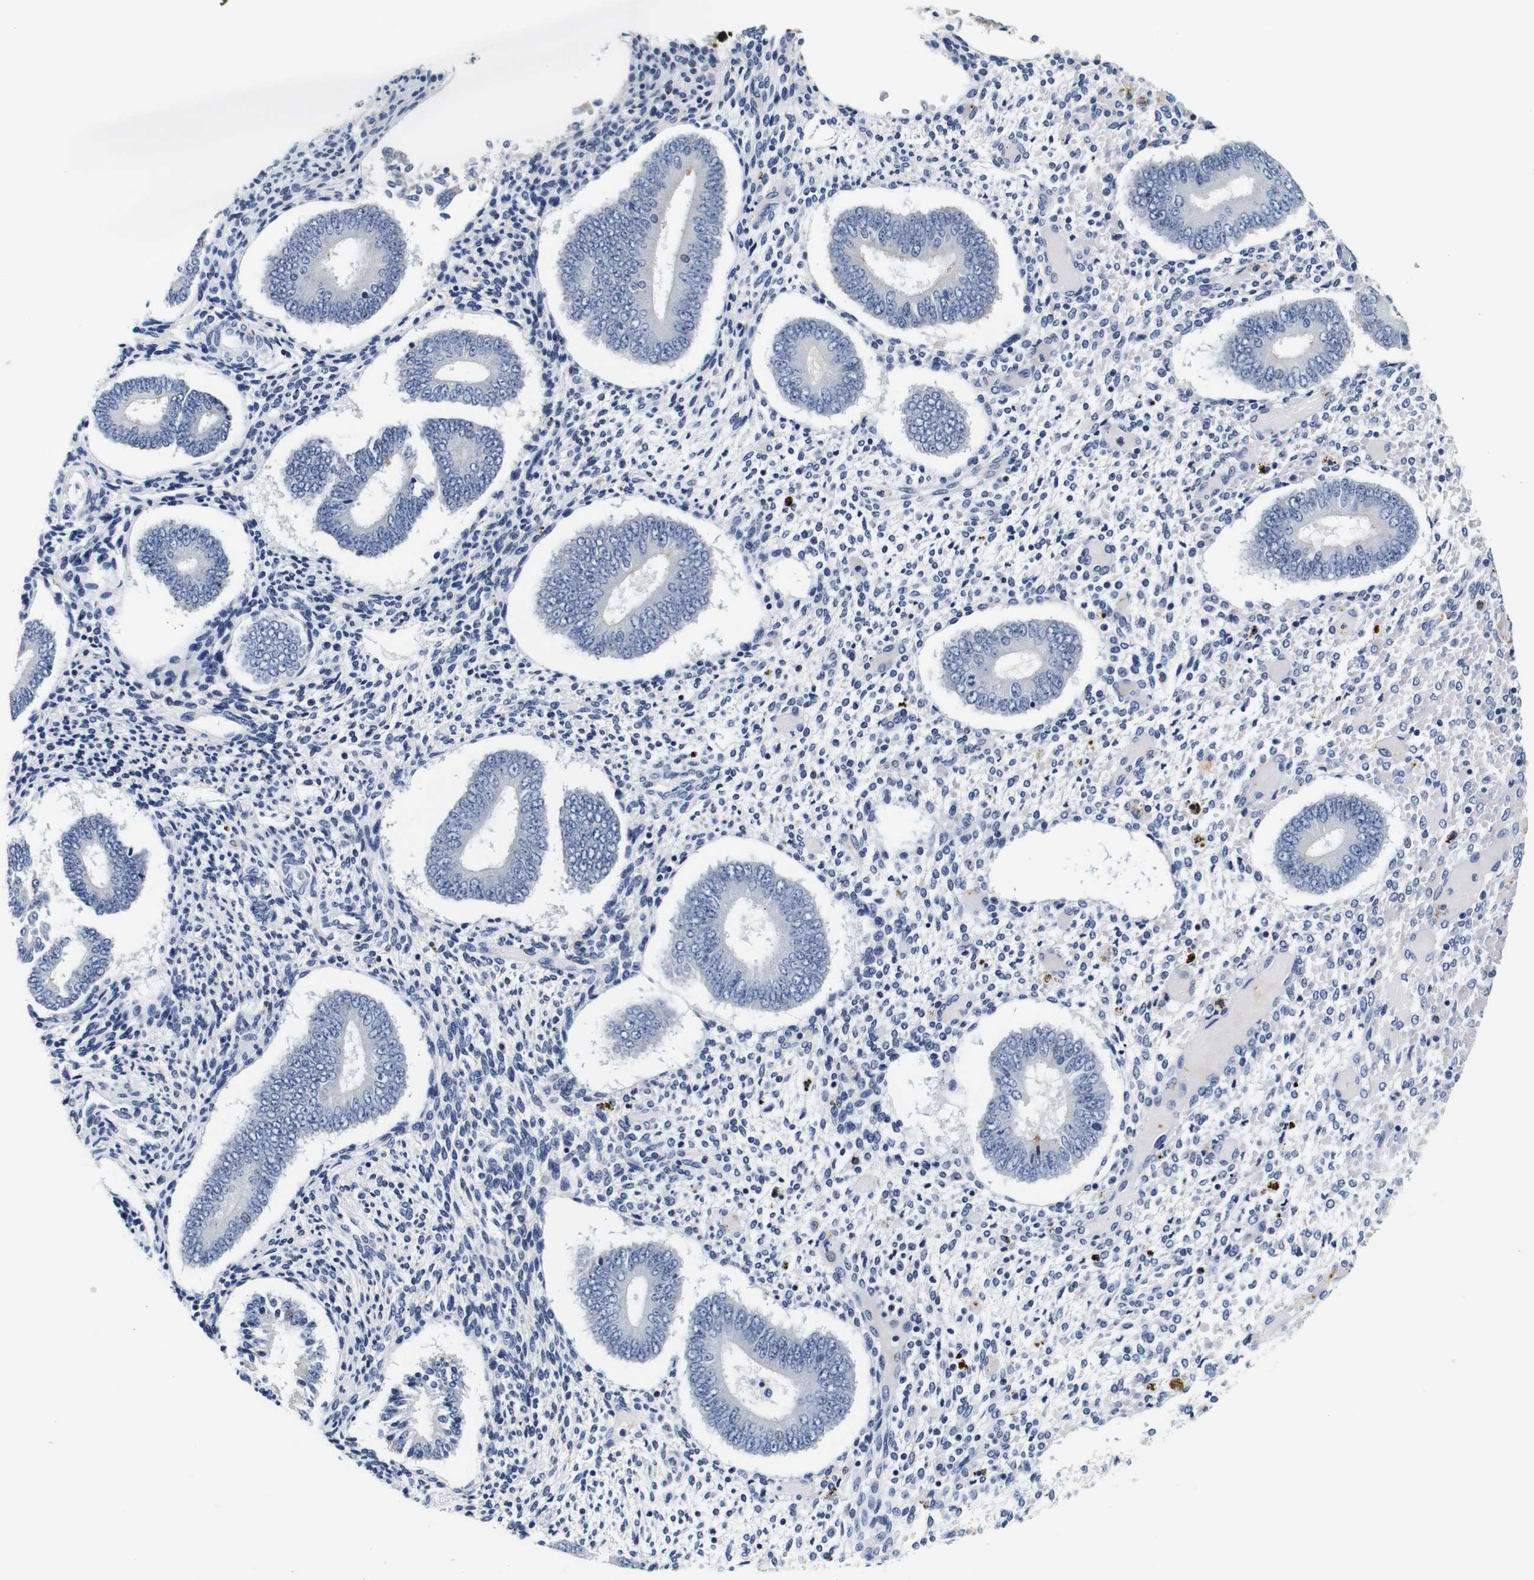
{"staining": {"intensity": "negative", "quantity": "none", "location": "none"}, "tissue": "endometrium", "cell_type": "Cells in endometrial stroma", "image_type": "normal", "snomed": [{"axis": "morphology", "description": "Normal tissue, NOS"}, {"axis": "topography", "description": "Endometrium"}], "caption": "This is an immunohistochemistry image of normal endometrium. There is no staining in cells in endometrial stroma.", "gene": "GP1BA", "patient": {"sex": "female", "age": 42}}